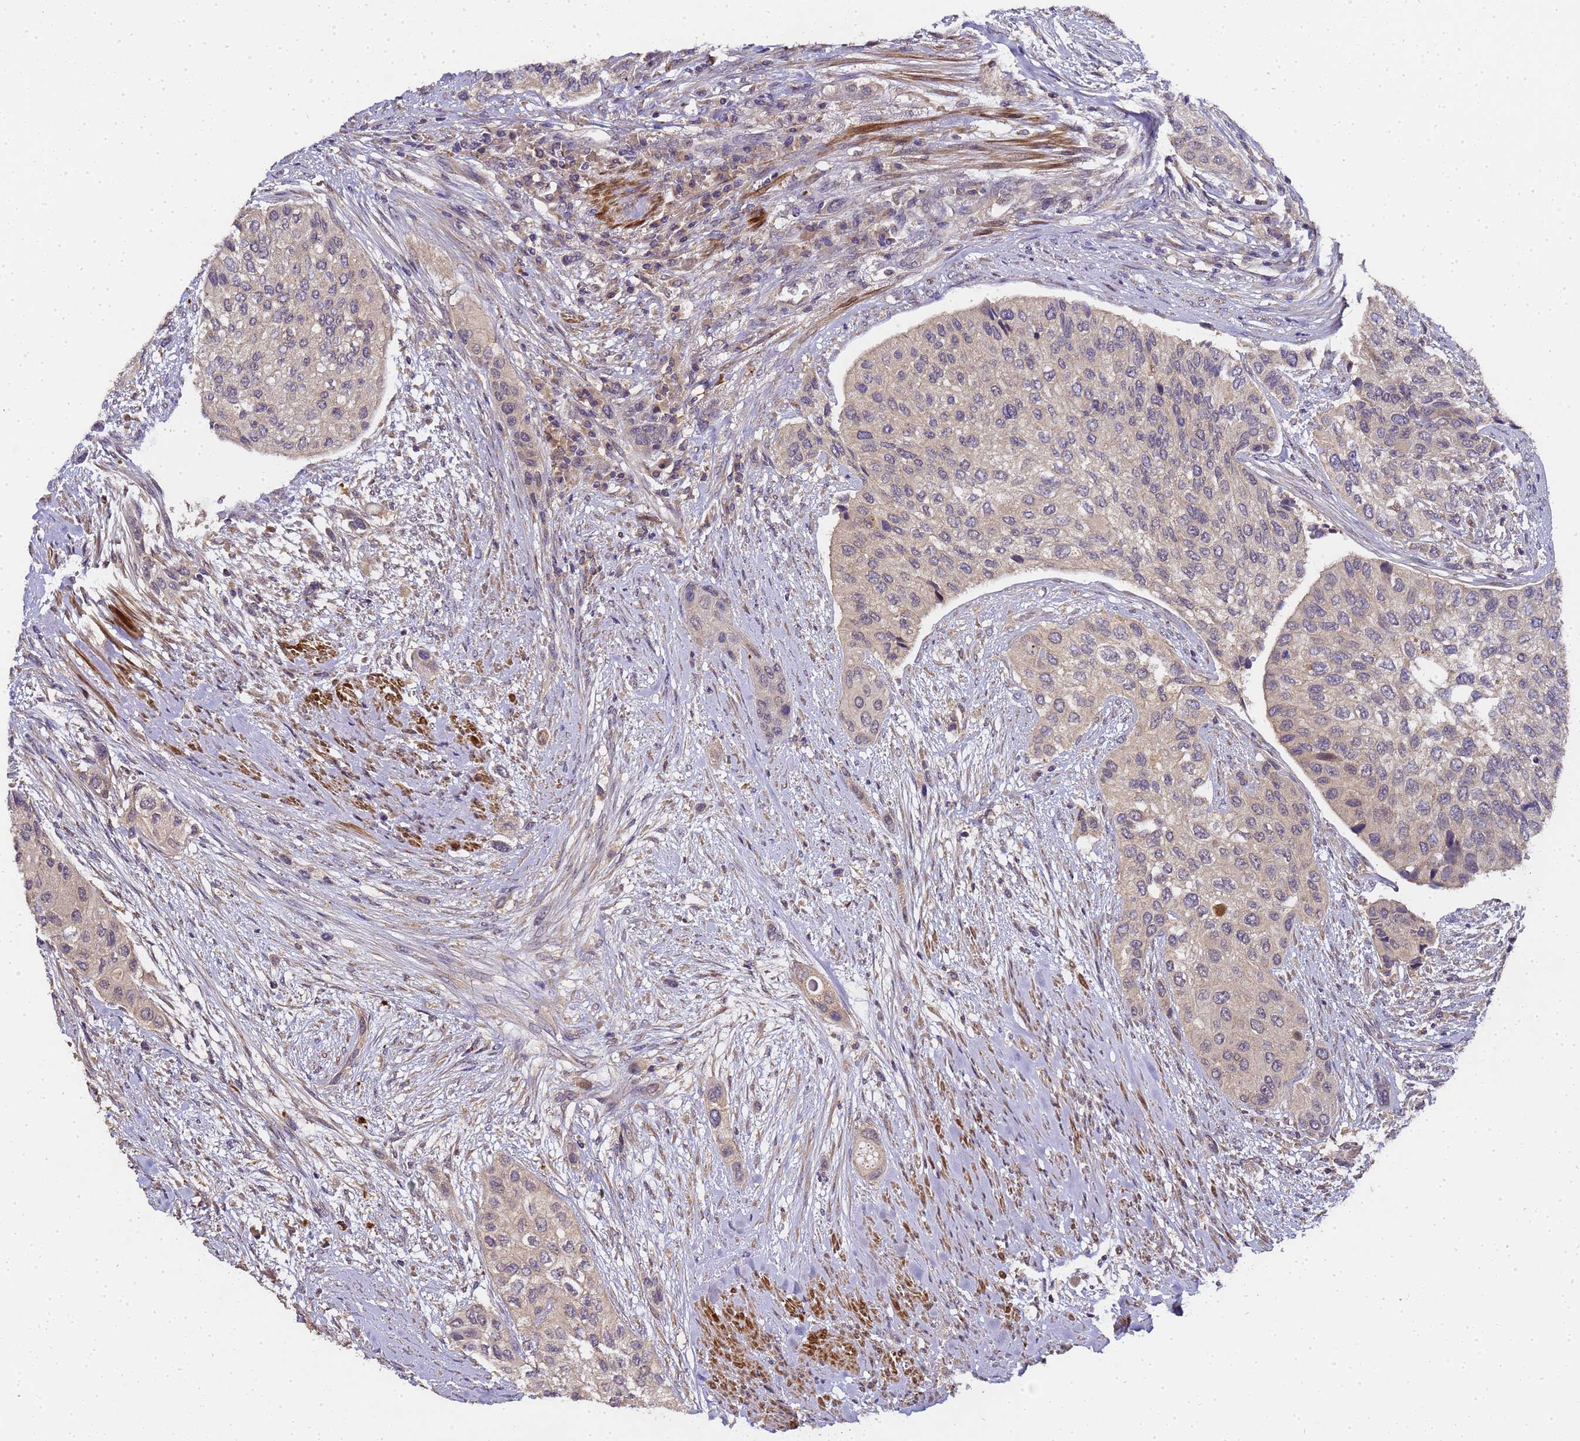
{"staining": {"intensity": "weak", "quantity": "<25%", "location": "cytoplasmic/membranous"}, "tissue": "urothelial cancer", "cell_type": "Tumor cells", "image_type": "cancer", "snomed": [{"axis": "morphology", "description": "Normal tissue, NOS"}, {"axis": "morphology", "description": "Urothelial carcinoma, High grade"}, {"axis": "topography", "description": "Vascular tissue"}, {"axis": "topography", "description": "Urinary bladder"}], "caption": "Immunohistochemical staining of human urothelial carcinoma (high-grade) exhibits no significant staining in tumor cells.", "gene": "LGI4", "patient": {"sex": "female", "age": 56}}